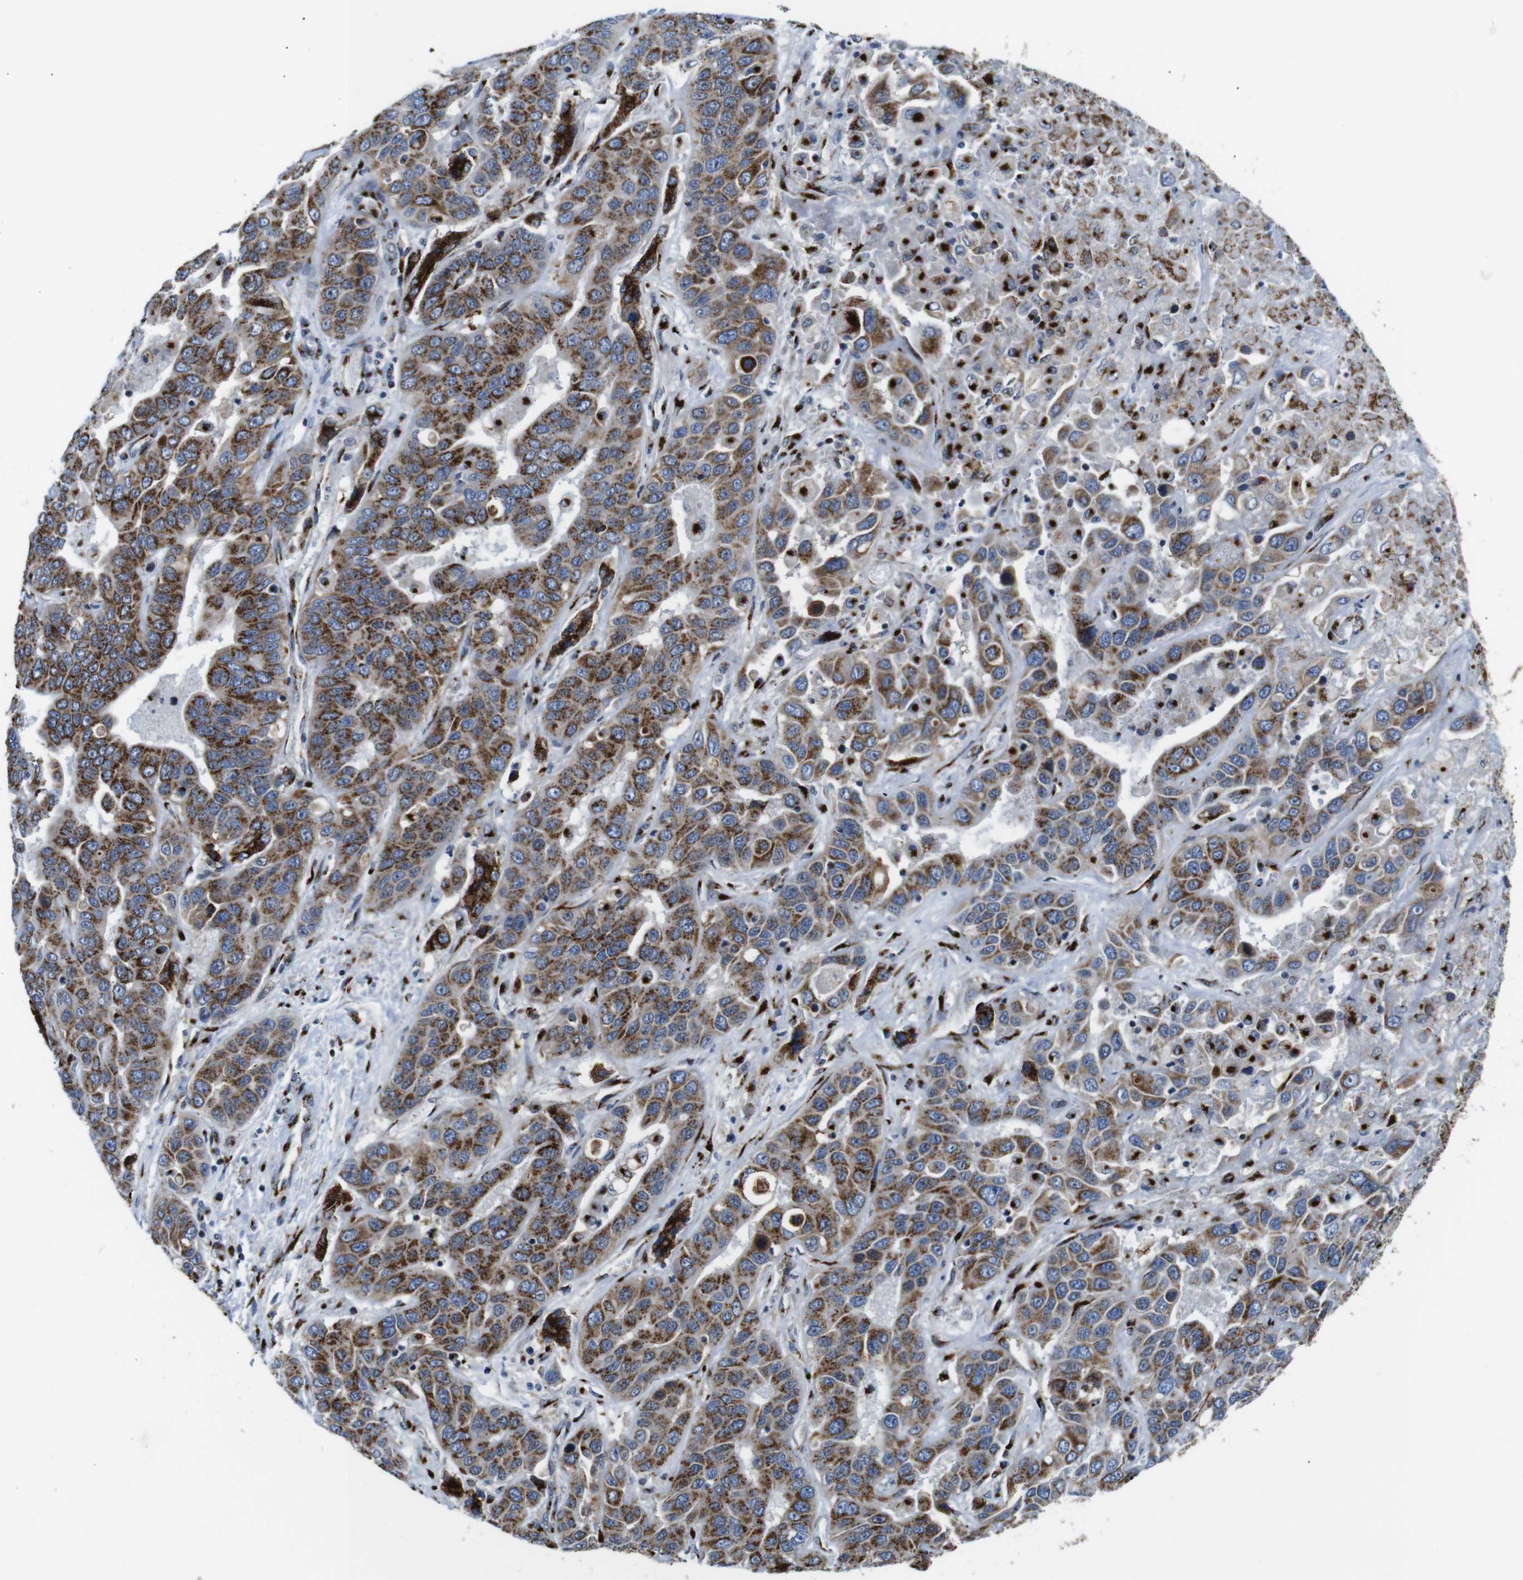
{"staining": {"intensity": "strong", "quantity": ">75%", "location": "cytoplasmic/membranous"}, "tissue": "liver cancer", "cell_type": "Tumor cells", "image_type": "cancer", "snomed": [{"axis": "morphology", "description": "Cholangiocarcinoma"}, {"axis": "topography", "description": "Liver"}], "caption": "Immunohistochemical staining of human liver cholangiocarcinoma exhibits high levels of strong cytoplasmic/membranous positivity in about >75% of tumor cells.", "gene": "TGOLN2", "patient": {"sex": "female", "age": 52}}